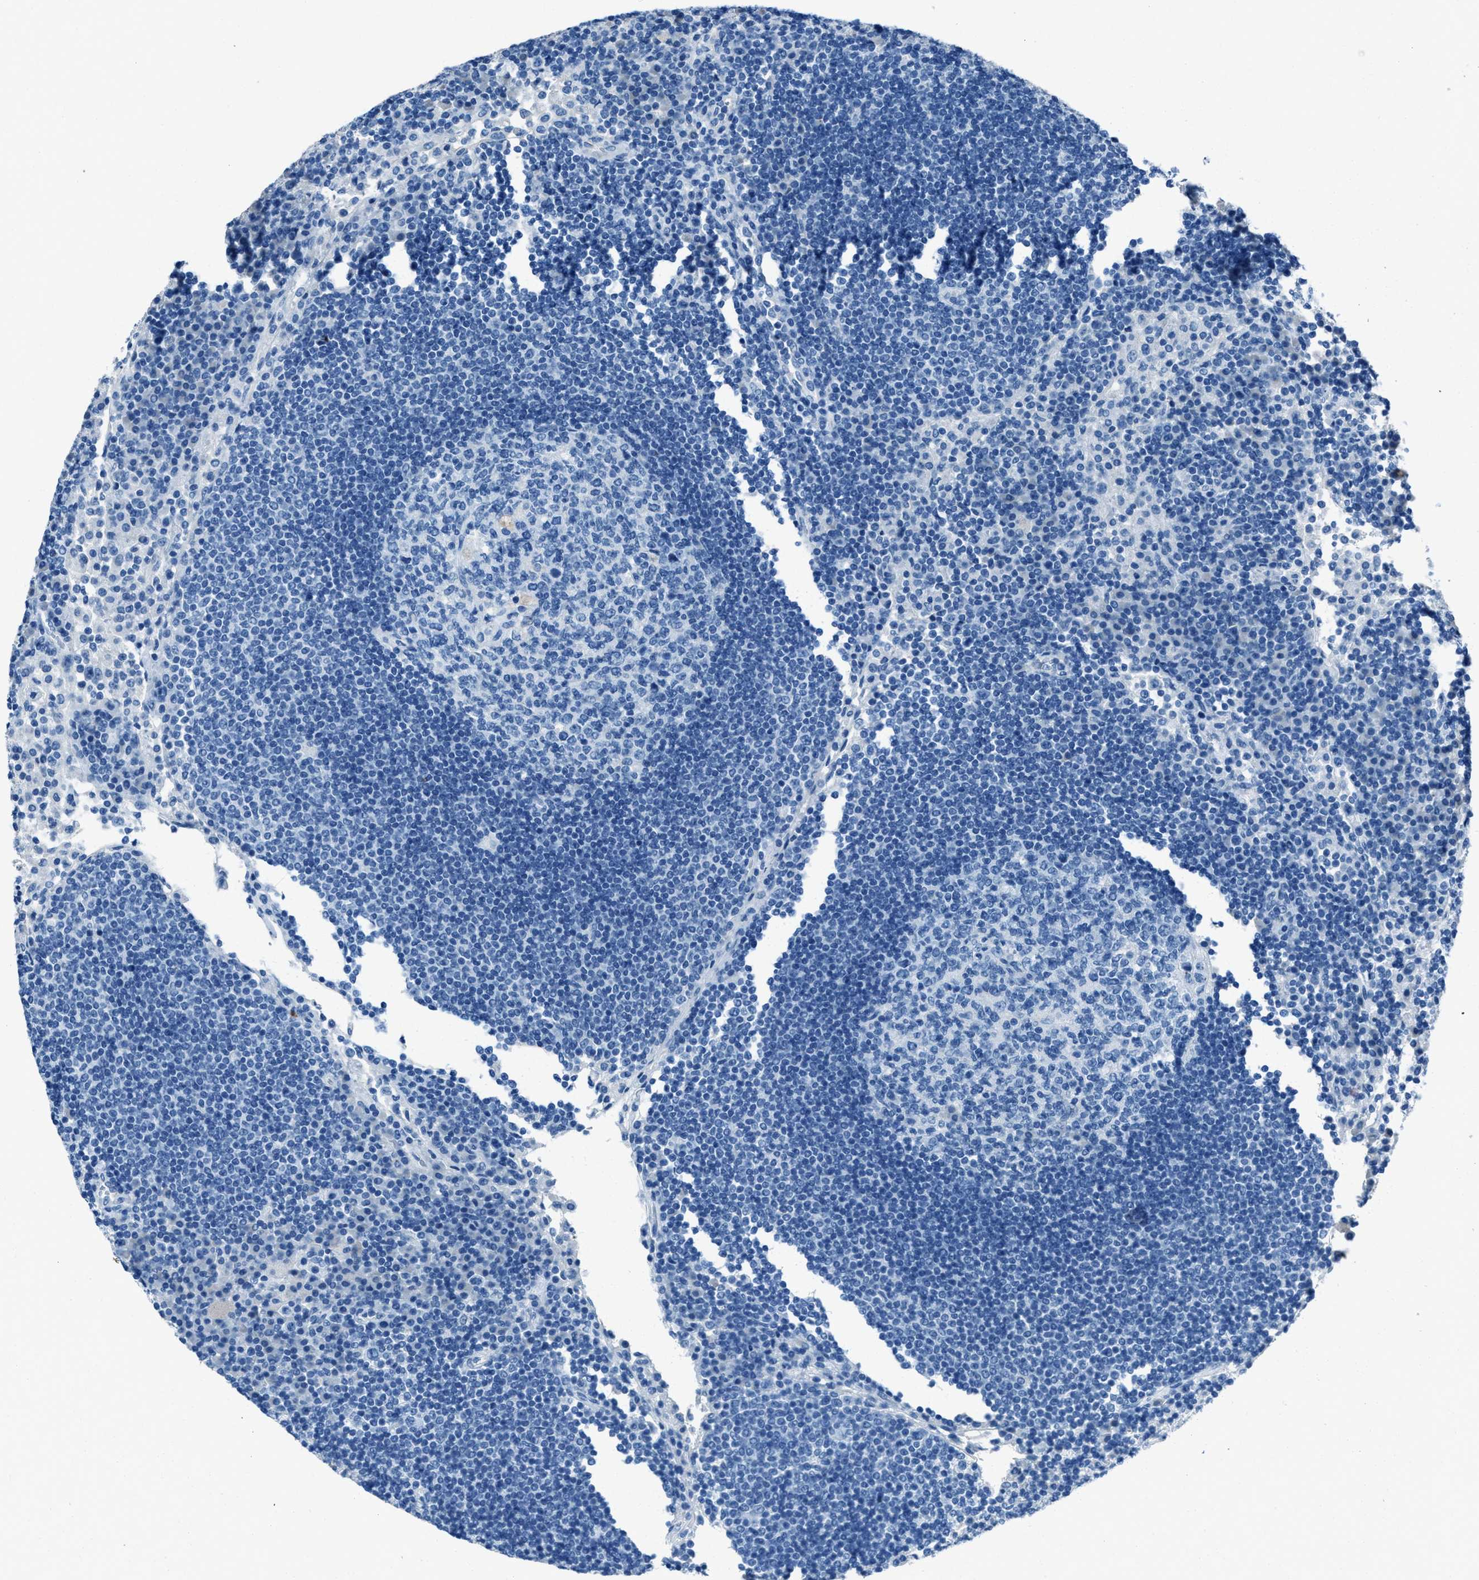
{"staining": {"intensity": "negative", "quantity": "none", "location": "none"}, "tissue": "lymph node", "cell_type": "Germinal center cells", "image_type": "normal", "snomed": [{"axis": "morphology", "description": "Normal tissue, NOS"}, {"axis": "topography", "description": "Lymph node"}], "caption": "A high-resolution photomicrograph shows IHC staining of benign lymph node, which displays no significant expression in germinal center cells.", "gene": "AMACR", "patient": {"sex": "female", "age": 53}}